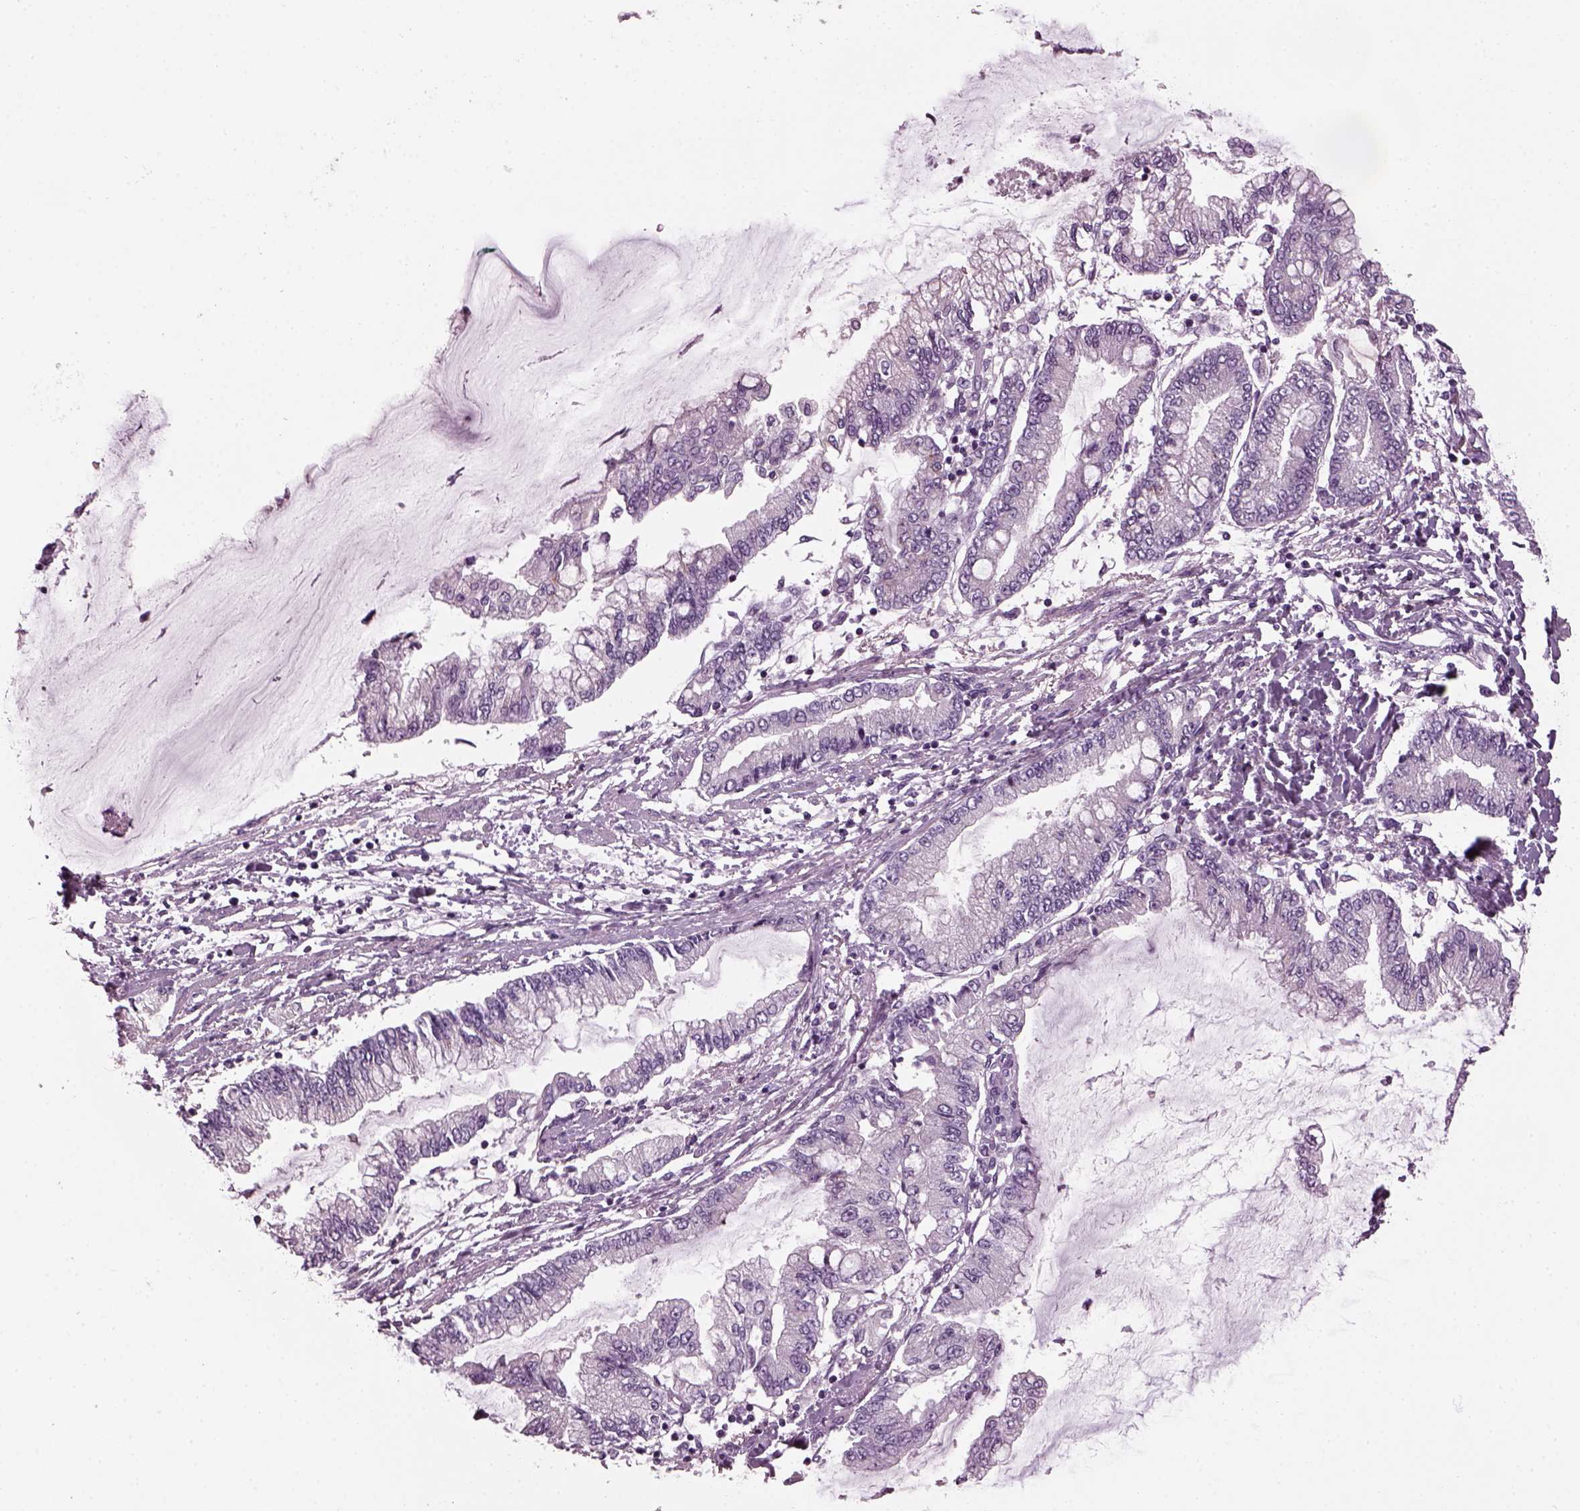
{"staining": {"intensity": "negative", "quantity": "none", "location": "none"}, "tissue": "stomach cancer", "cell_type": "Tumor cells", "image_type": "cancer", "snomed": [{"axis": "morphology", "description": "Adenocarcinoma, NOS"}, {"axis": "topography", "description": "Stomach, upper"}], "caption": "High magnification brightfield microscopy of adenocarcinoma (stomach) stained with DAB (brown) and counterstained with hematoxylin (blue): tumor cells show no significant expression.", "gene": "DPYSL5", "patient": {"sex": "female", "age": 74}}